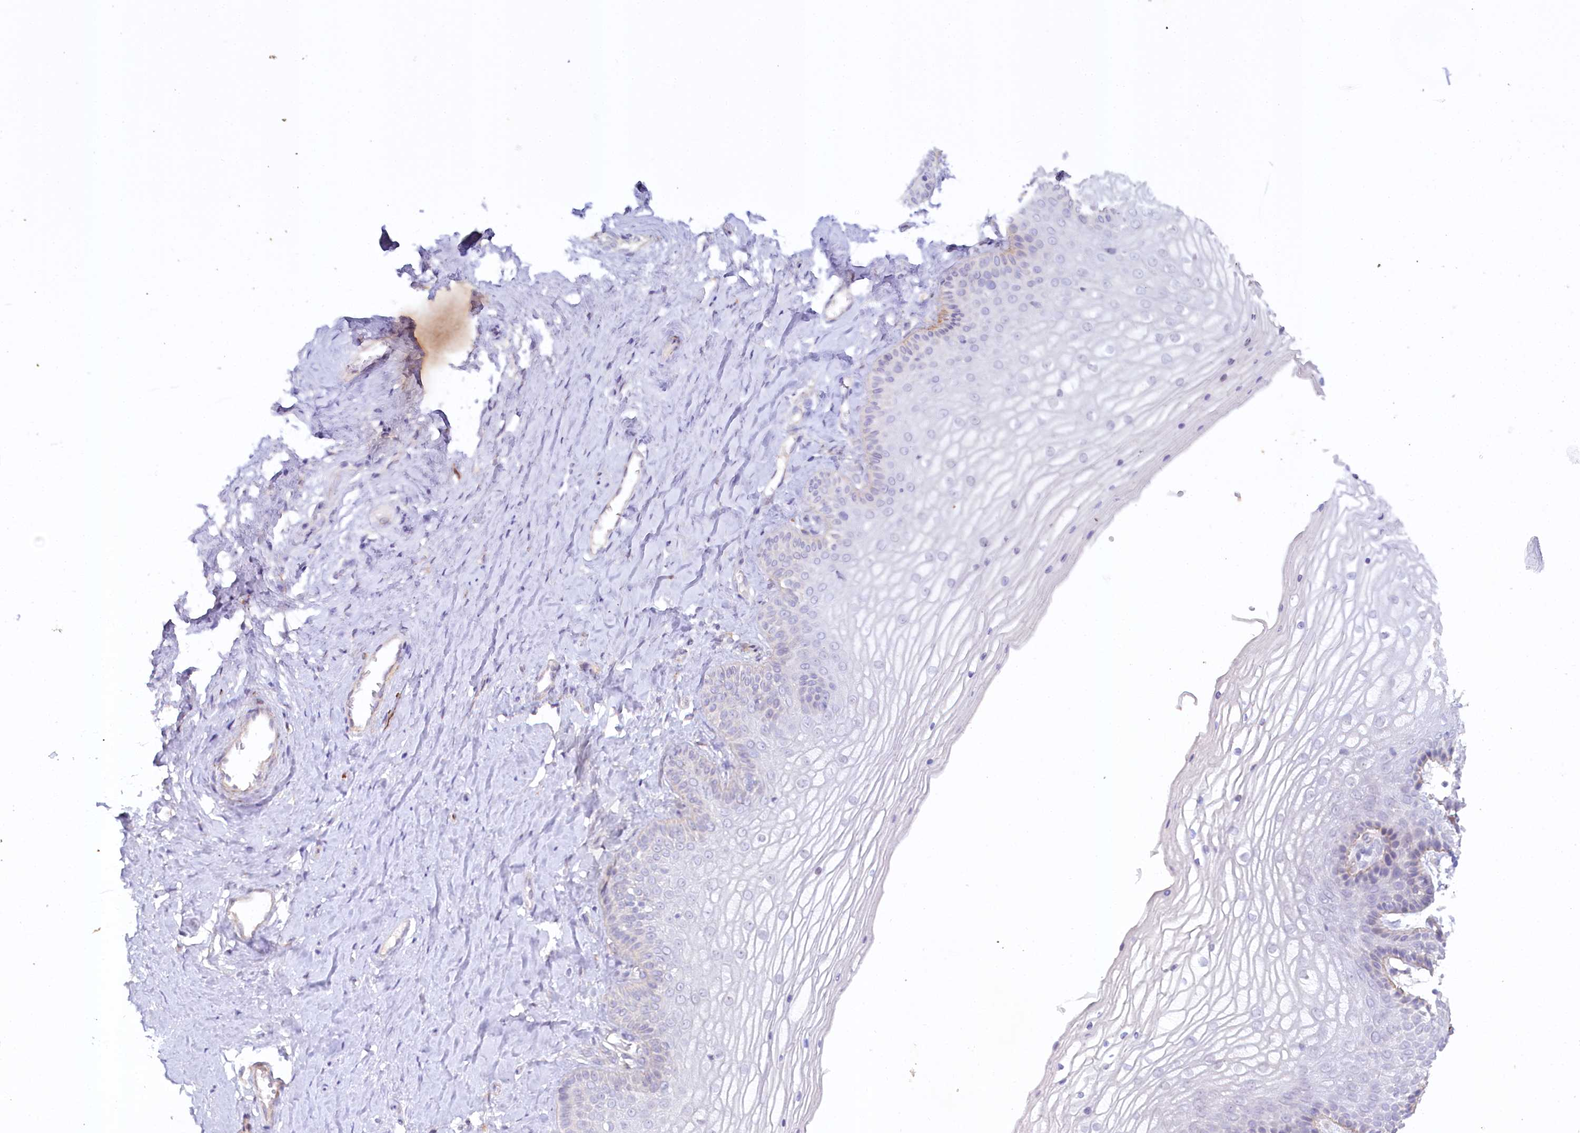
{"staining": {"intensity": "negative", "quantity": "none", "location": "none"}, "tissue": "vagina", "cell_type": "Squamous epithelial cells", "image_type": "normal", "snomed": [{"axis": "morphology", "description": "Normal tissue, NOS"}, {"axis": "topography", "description": "Vagina"}, {"axis": "topography", "description": "Cervix"}], "caption": "High power microscopy micrograph of an immunohistochemistry (IHC) image of benign vagina, revealing no significant expression in squamous epithelial cells.", "gene": "ALDH3B1", "patient": {"sex": "female", "age": 40}}